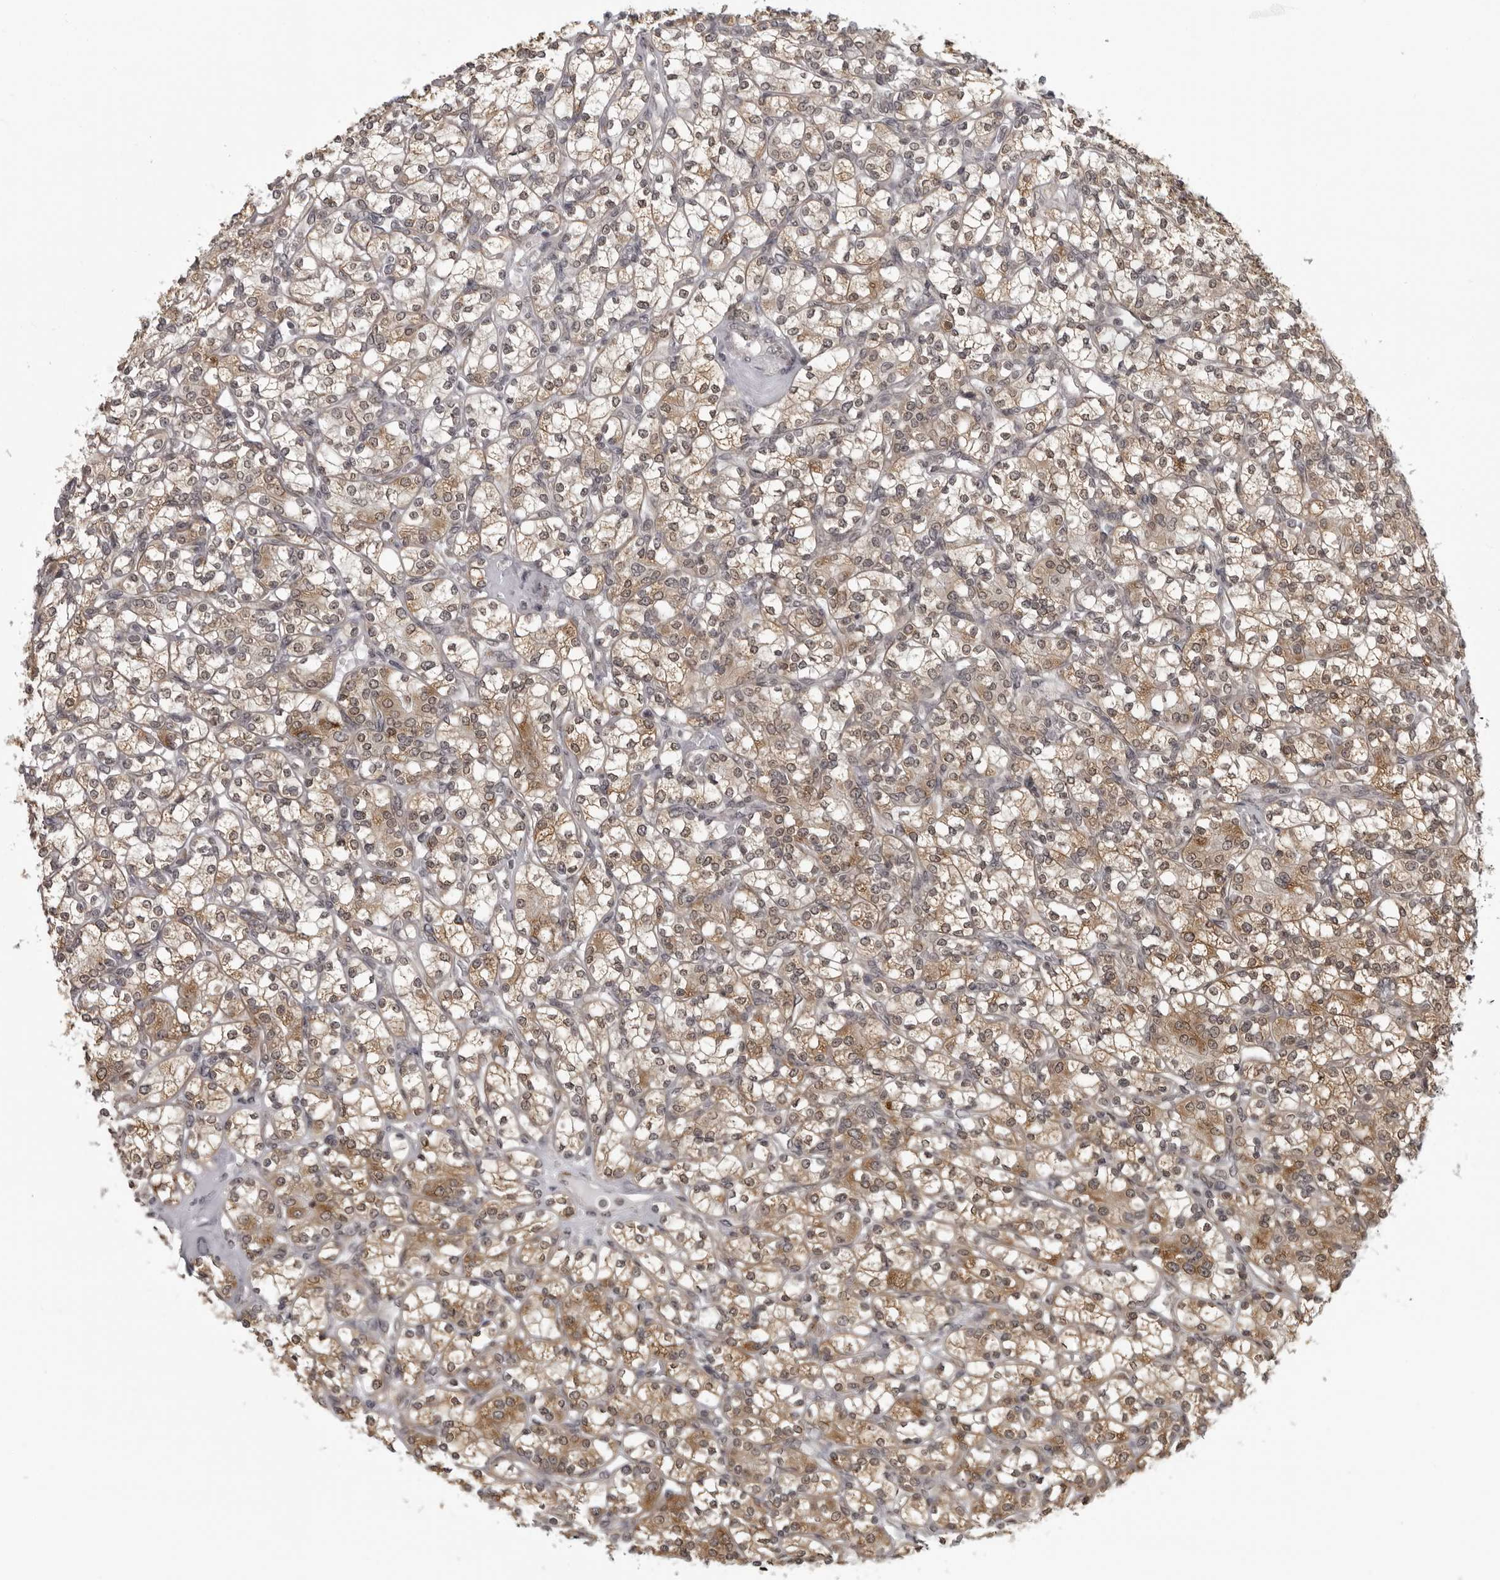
{"staining": {"intensity": "moderate", "quantity": ">75%", "location": "cytoplasmic/membranous,nuclear"}, "tissue": "renal cancer", "cell_type": "Tumor cells", "image_type": "cancer", "snomed": [{"axis": "morphology", "description": "Adenocarcinoma, NOS"}, {"axis": "topography", "description": "Kidney"}], "caption": "DAB (3,3'-diaminobenzidine) immunohistochemical staining of renal adenocarcinoma reveals moderate cytoplasmic/membranous and nuclear protein positivity in approximately >75% of tumor cells.", "gene": "RTCA", "patient": {"sex": "male", "age": 77}}